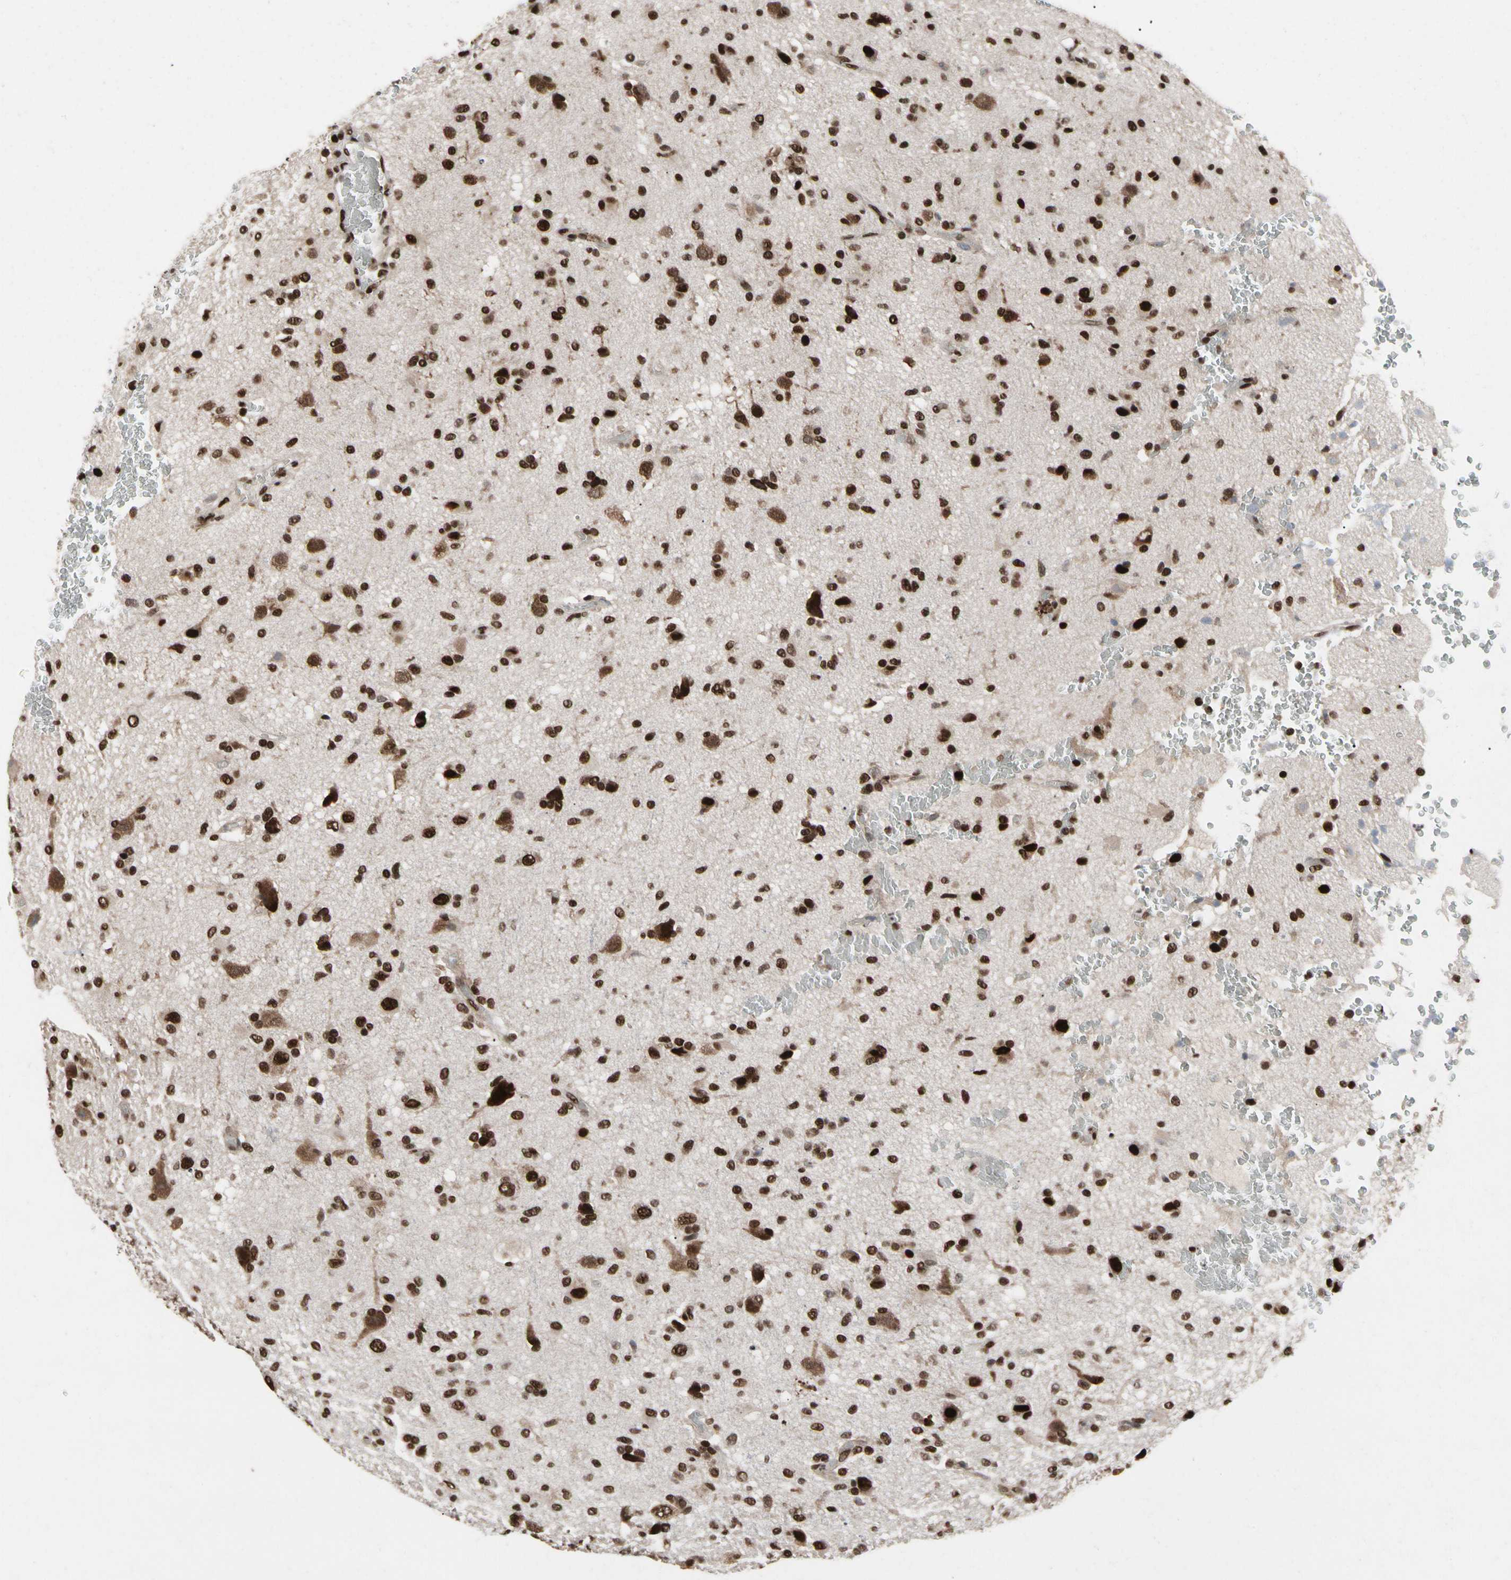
{"staining": {"intensity": "strong", "quantity": ">75%", "location": "nuclear"}, "tissue": "glioma", "cell_type": "Tumor cells", "image_type": "cancer", "snomed": [{"axis": "morphology", "description": "Glioma, malignant, High grade"}, {"axis": "topography", "description": "Brain"}], "caption": "Tumor cells display strong nuclear staining in approximately >75% of cells in glioma. (Stains: DAB in brown, nuclei in blue, Microscopy: brightfield microscopy at high magnification).", "gene": "FAM98B", "patient": {"sex": "male", "age": 71}}